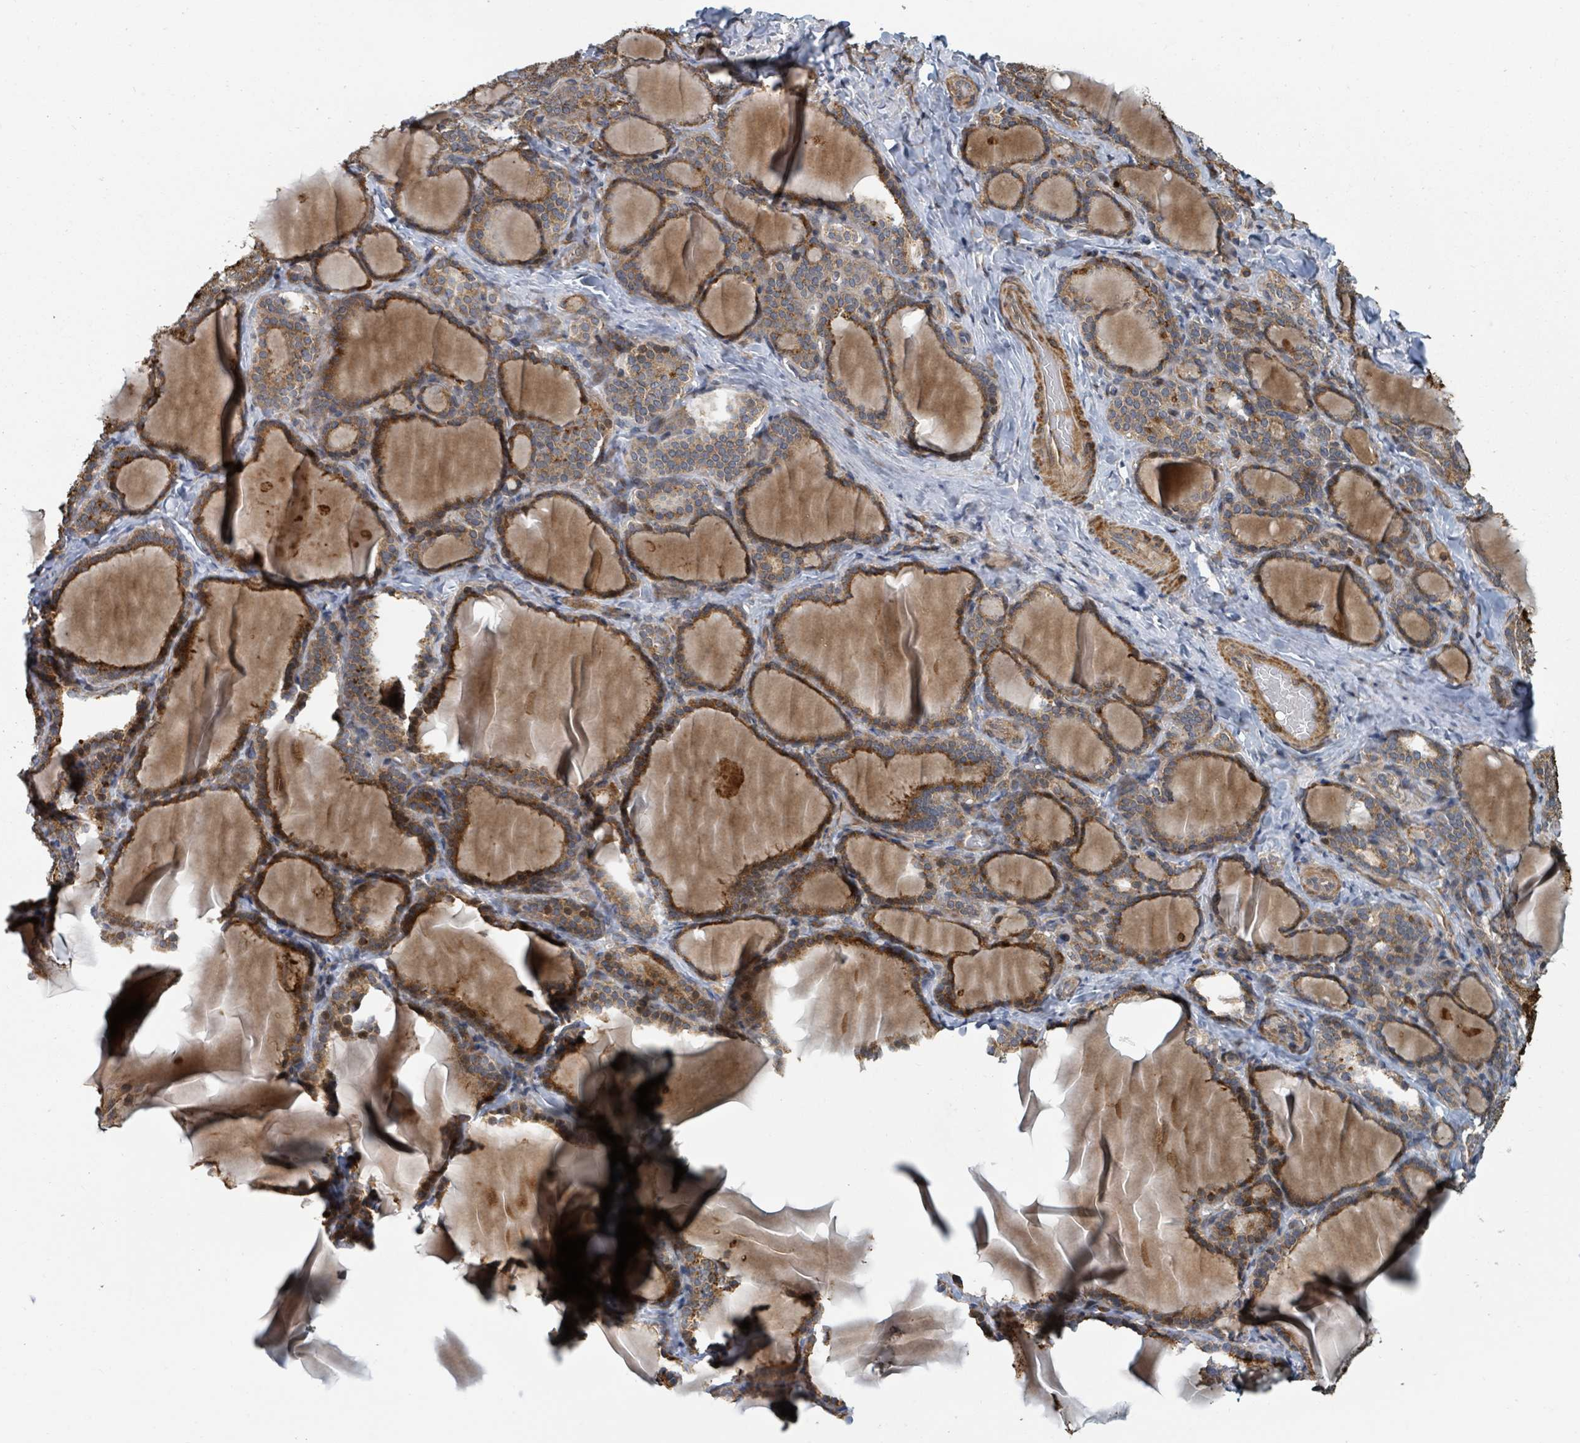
{"staining": {"intensity": "moderate", "quantity": ">75%", "location": "cytoplasmic/membranous"}, "tissue": "thyroid gland", "cell_type": "Glandular cells", "image_type": "normal", "snomed": [{"axis": "morphology", "description": "Normal tissue, NOS"}, {"axis": "topography", "description": "Thyroid gland"}], "caption": "Immunohistochemistry staining of benign thyroid gland, which reveals medium levels of moderate cytoplasmic/membranous positivity in approximately >75% of glandular cells indicating moderate cytoplasmic/membranous protein staining. The staining was performed using DAB (3,3'-diaminobenzidine) (brown) for protein detection and nuclei were counterstained in hematoxylin (blue).", "gene": "DPM1", "patient": {"sex": "female", "age": 31}}